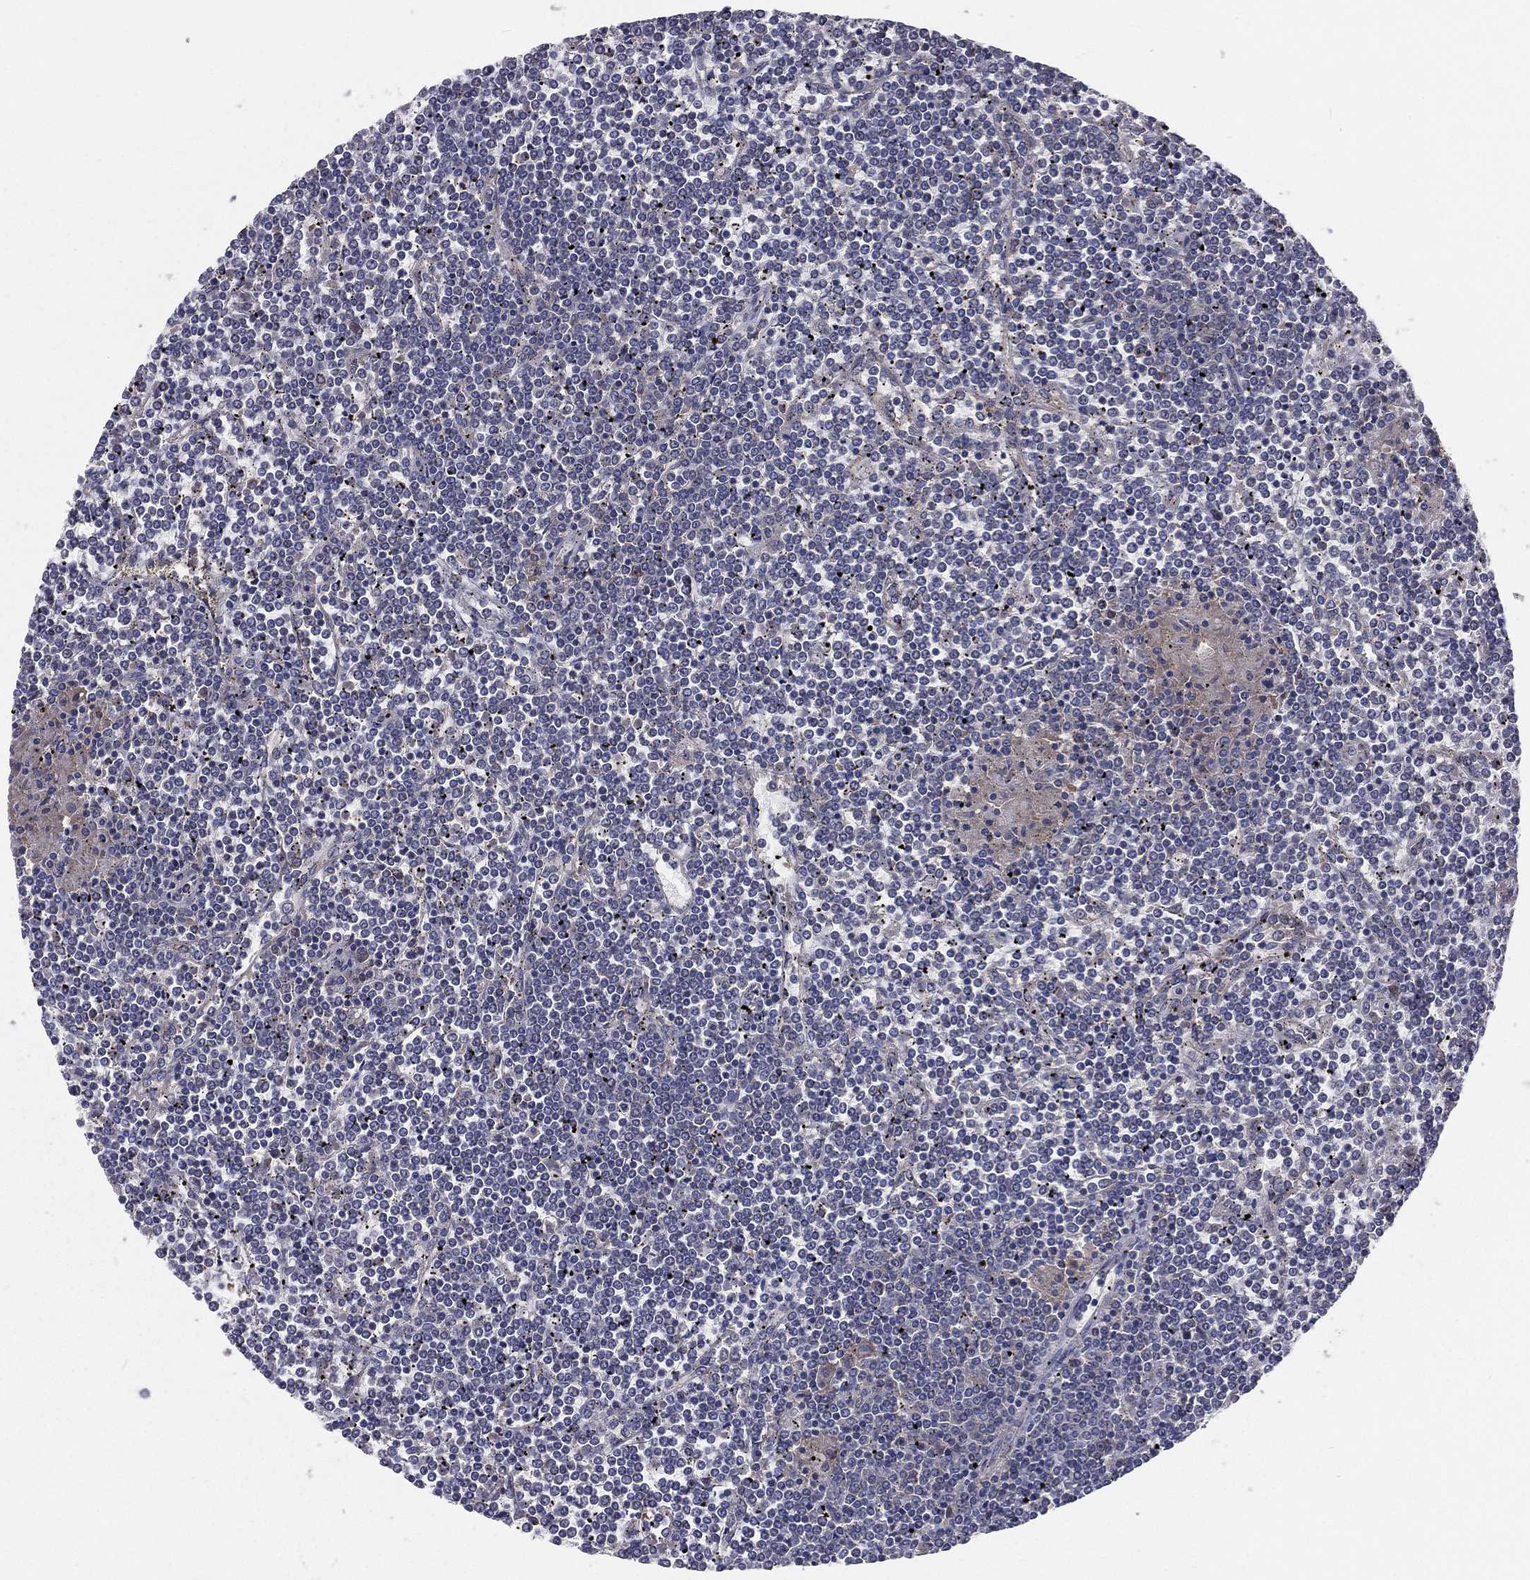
{"staining": {"intensity": "negative", "quantity": "none", "location": "none"}, "tissue": "lymphoma", "cell_type": "Tumor cells", "image_type": "cancer", "snomed": [{"axis": "morphology", "description": "Malignant lymphoma, non-Hodgkin's type, Low grade"}, {"axis": "topography", "description": "Spleen"}], "caption": "Tumor cells show no significant protein positivity in low-grade malignant lymphoma, non-Hodgkin's type.", "gene": "EIF2B5", "patient": {"sex": "female", "age": 19}}